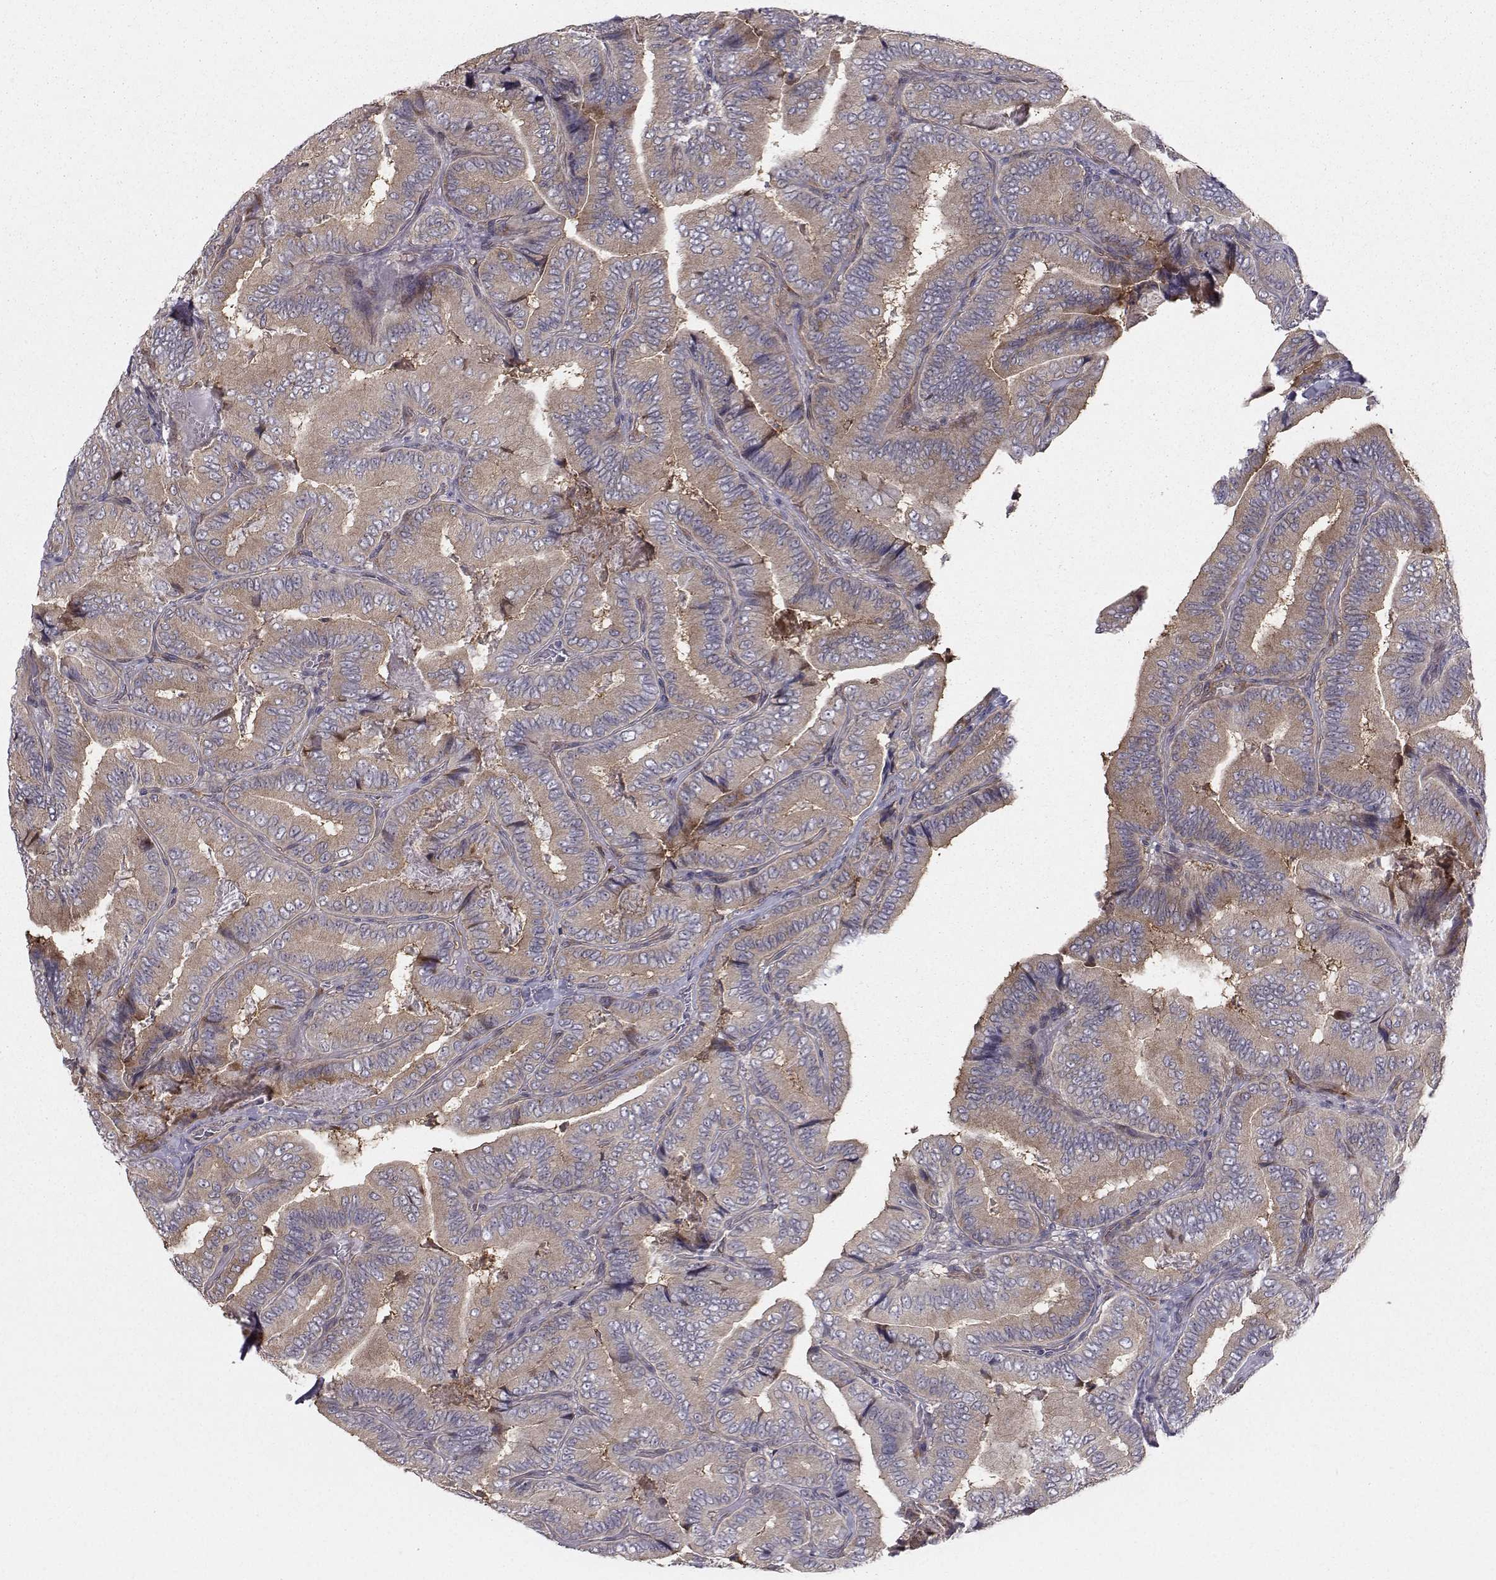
{"staining": {"intensity": "weak", "quantity": ">75%", "location": "cytoplasmic/membranous"}, "tissue": "thyroid cancer", "cell_type": "Tumor cells", "image_type": "cancer", "snomed": [{"axis": "morphology", "description": "Papillary adenocarcinoma, NOS"}, {"axis": "topography", "description": "Thyroid gland"}], "caption": "This photomicrograph exhibits immunohistochemistry staining of thyroid cancer (papillary adenocarcinoma), with low weak cytoplasmic/membranous positivity in approximately >75% of tumor cells.", "gene": "HSP90AB1", "patient": {"sex": "male", "age": 61}}